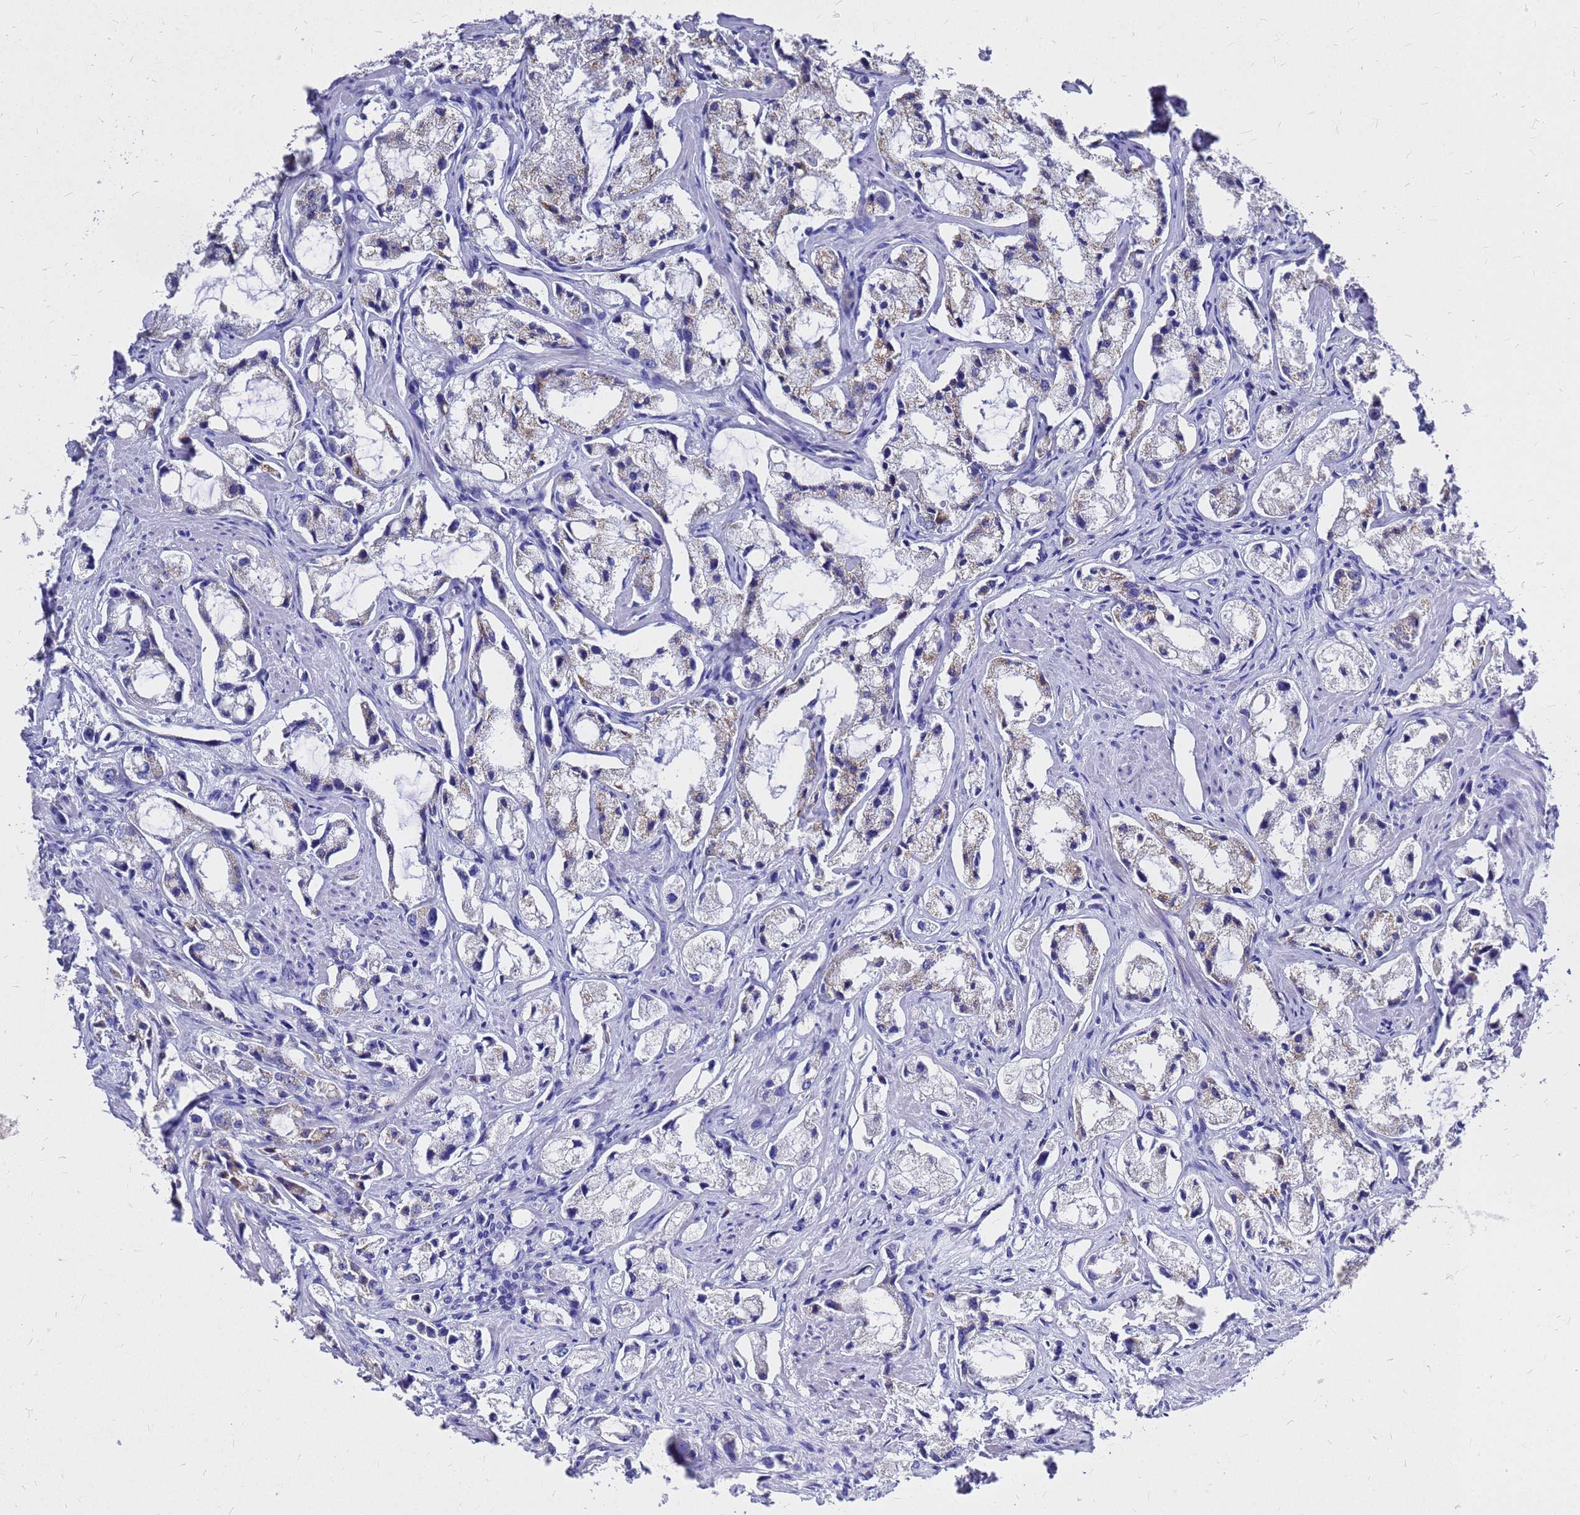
{"staining": {"intensity": "moderate", "quantity": "<25%", "location": "cytoplasmic/membranous"}, "tissue": "prostate cancer", "cell_type": "Tumor cells", "image_type": "cancer", "snomed": [{"axis": "morphology", "description": "Adenocarcinoma, High grade"}, {"axis": "topography", "description": "Prostate"}], "caption": "A high-resolution image shows IHC staining of prostate cancer, which shows moderate cytoplasmic/membranous expression in approximately <25% of tumor cells.", "gene": "OR52E2", "patient": {"sex": "male", "age": 66}}